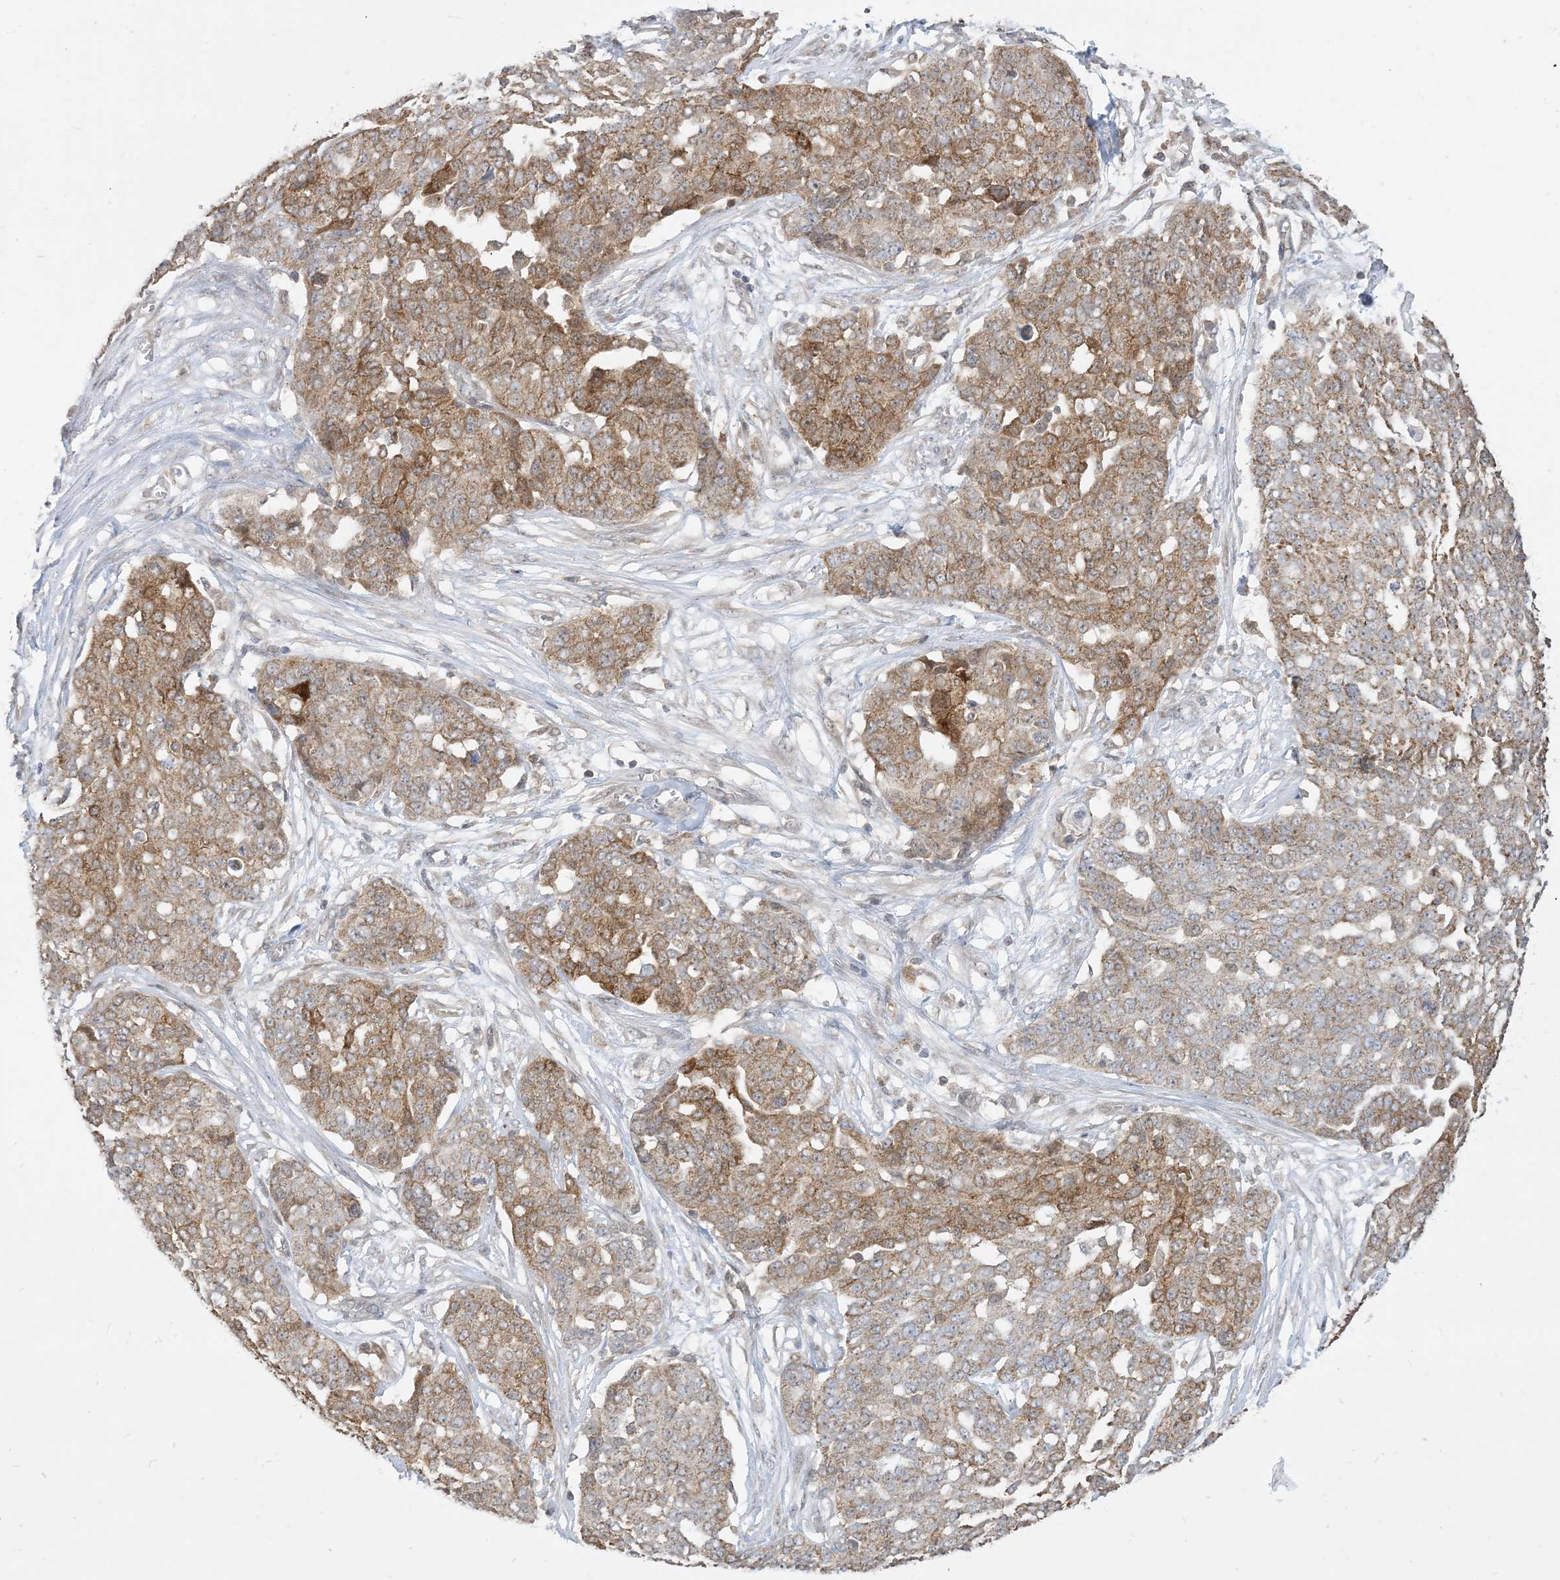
{"staining": {"intensity": "moderate", "quantity": ">75%", "location": "cytoplasmic/membranous"}, "tissue": "ovarian cancer", "cell_type": "Tumor cells", "image_type": "cancer", "snomed": [{"axis": "morphology", "description": "Cystadenocarcinoma, serous, NOS"}, {"axis": "topography", "description": "Soft tissue"}, {"axis": "topography", "description": "Ovary"}], "caption": "IHC micrograph of neoplastic tissue: human serous cystadenocarcinoma (ovarian) stained using immunohistochemistry reveals medium levels of moderate protein expression localized specifically in the cytoplasmic/membranous of tumor cells, appearing as a cytoplasmic/membranous brown color.", "gene": "CASP4", "patient": {"sex": "female", "age": 57}}